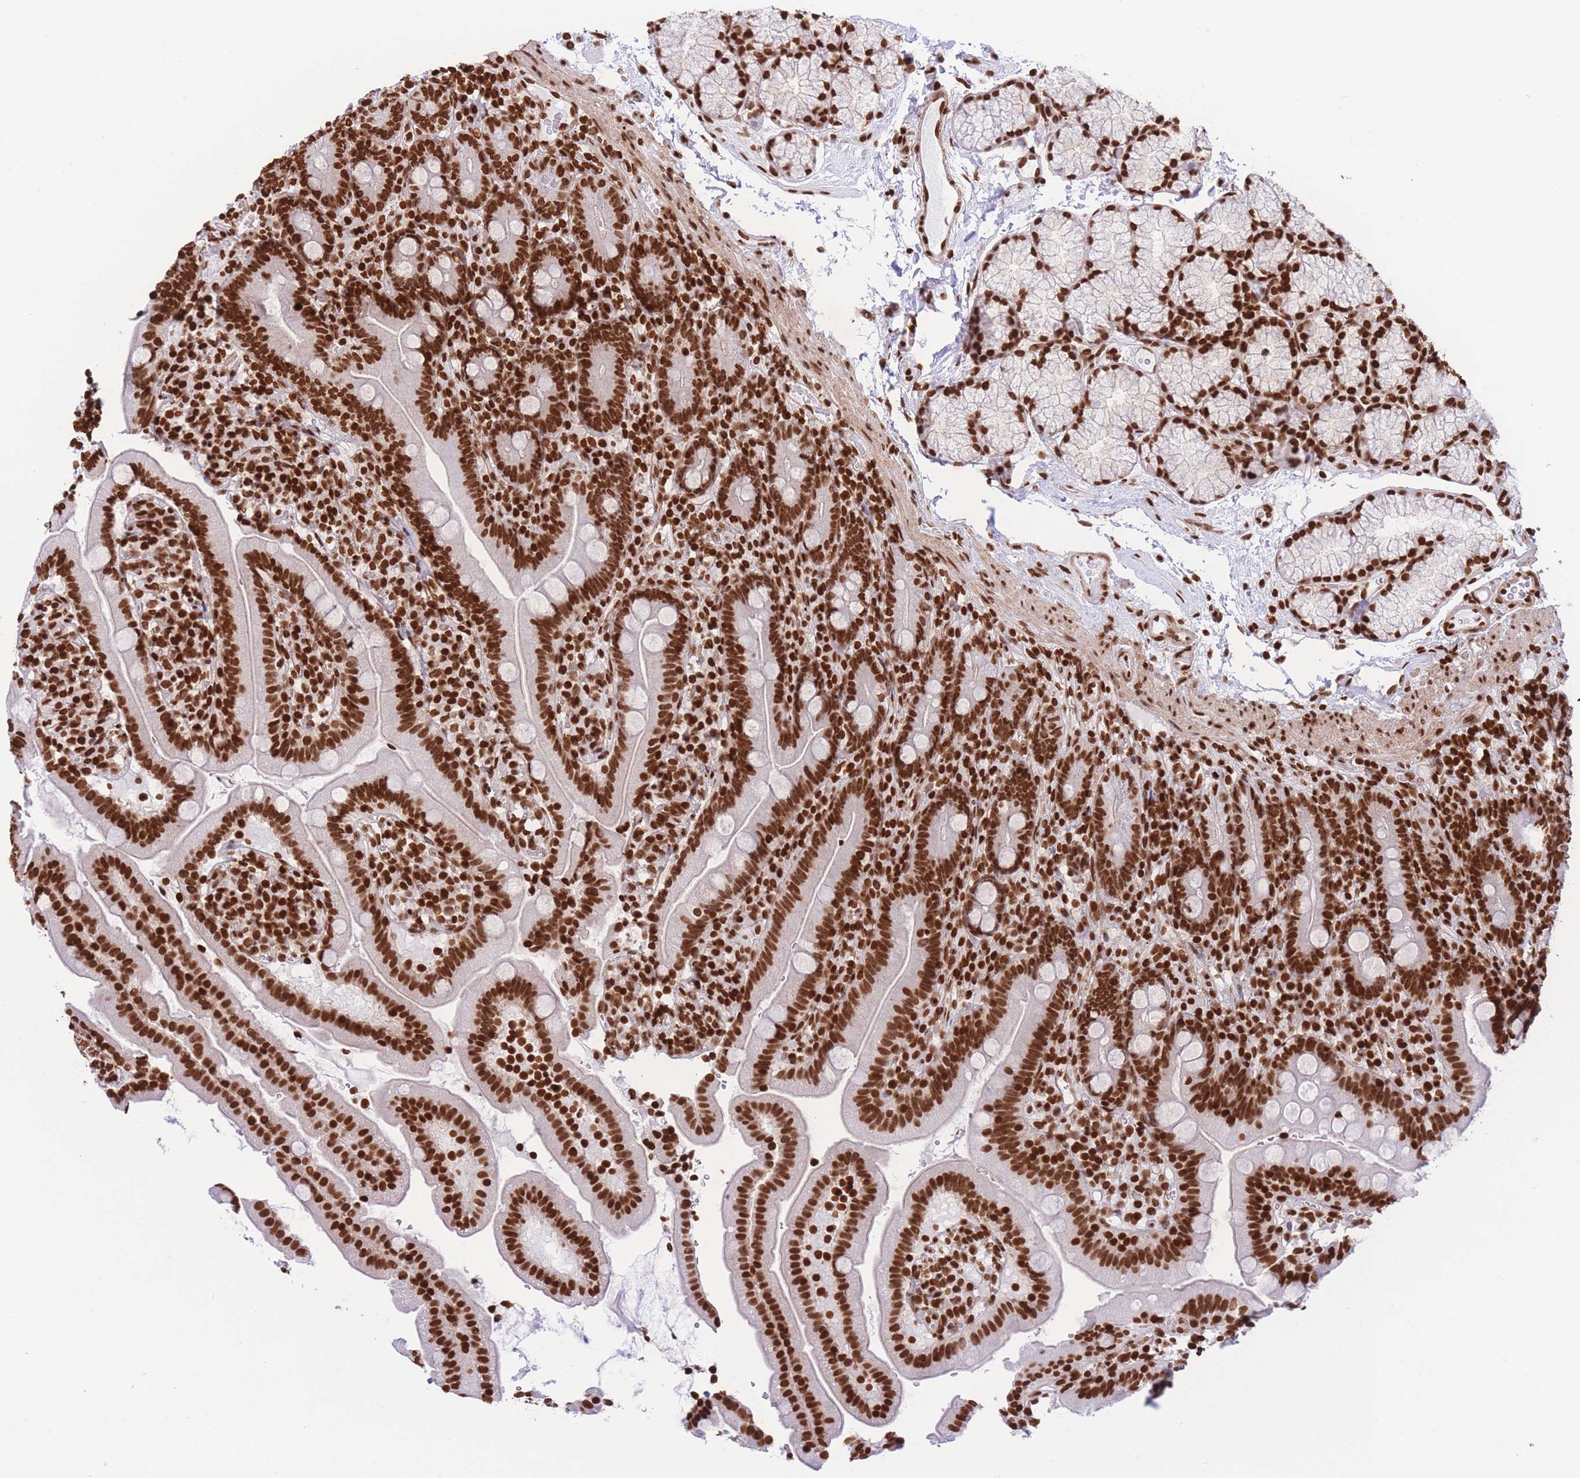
{"staining": {"intensity": "strong", "quantity": ">75%", "location": "nuclear"}, "tissue": "duodenum", "cell_type": "Glandular cells", "image_type": "normal", "snomed": [{"axis": "morphology", "description": "Normal tissue, NOS"}, {"axis": "topography", "description": "Duodenum"}], "caption": "Immunohistochemical staining of unremarkable human duodenum reveals high levels of strong nuclear expression in approximately >75% of glandular cells. (Stains: DAB (3,3'-diaminobenzidine) in brown, nuclei in blue, Microscopy: brightfield microscopy at high magnification).", "gene": "H2BC10", "patient": {"sex": "female", "age": 67}}